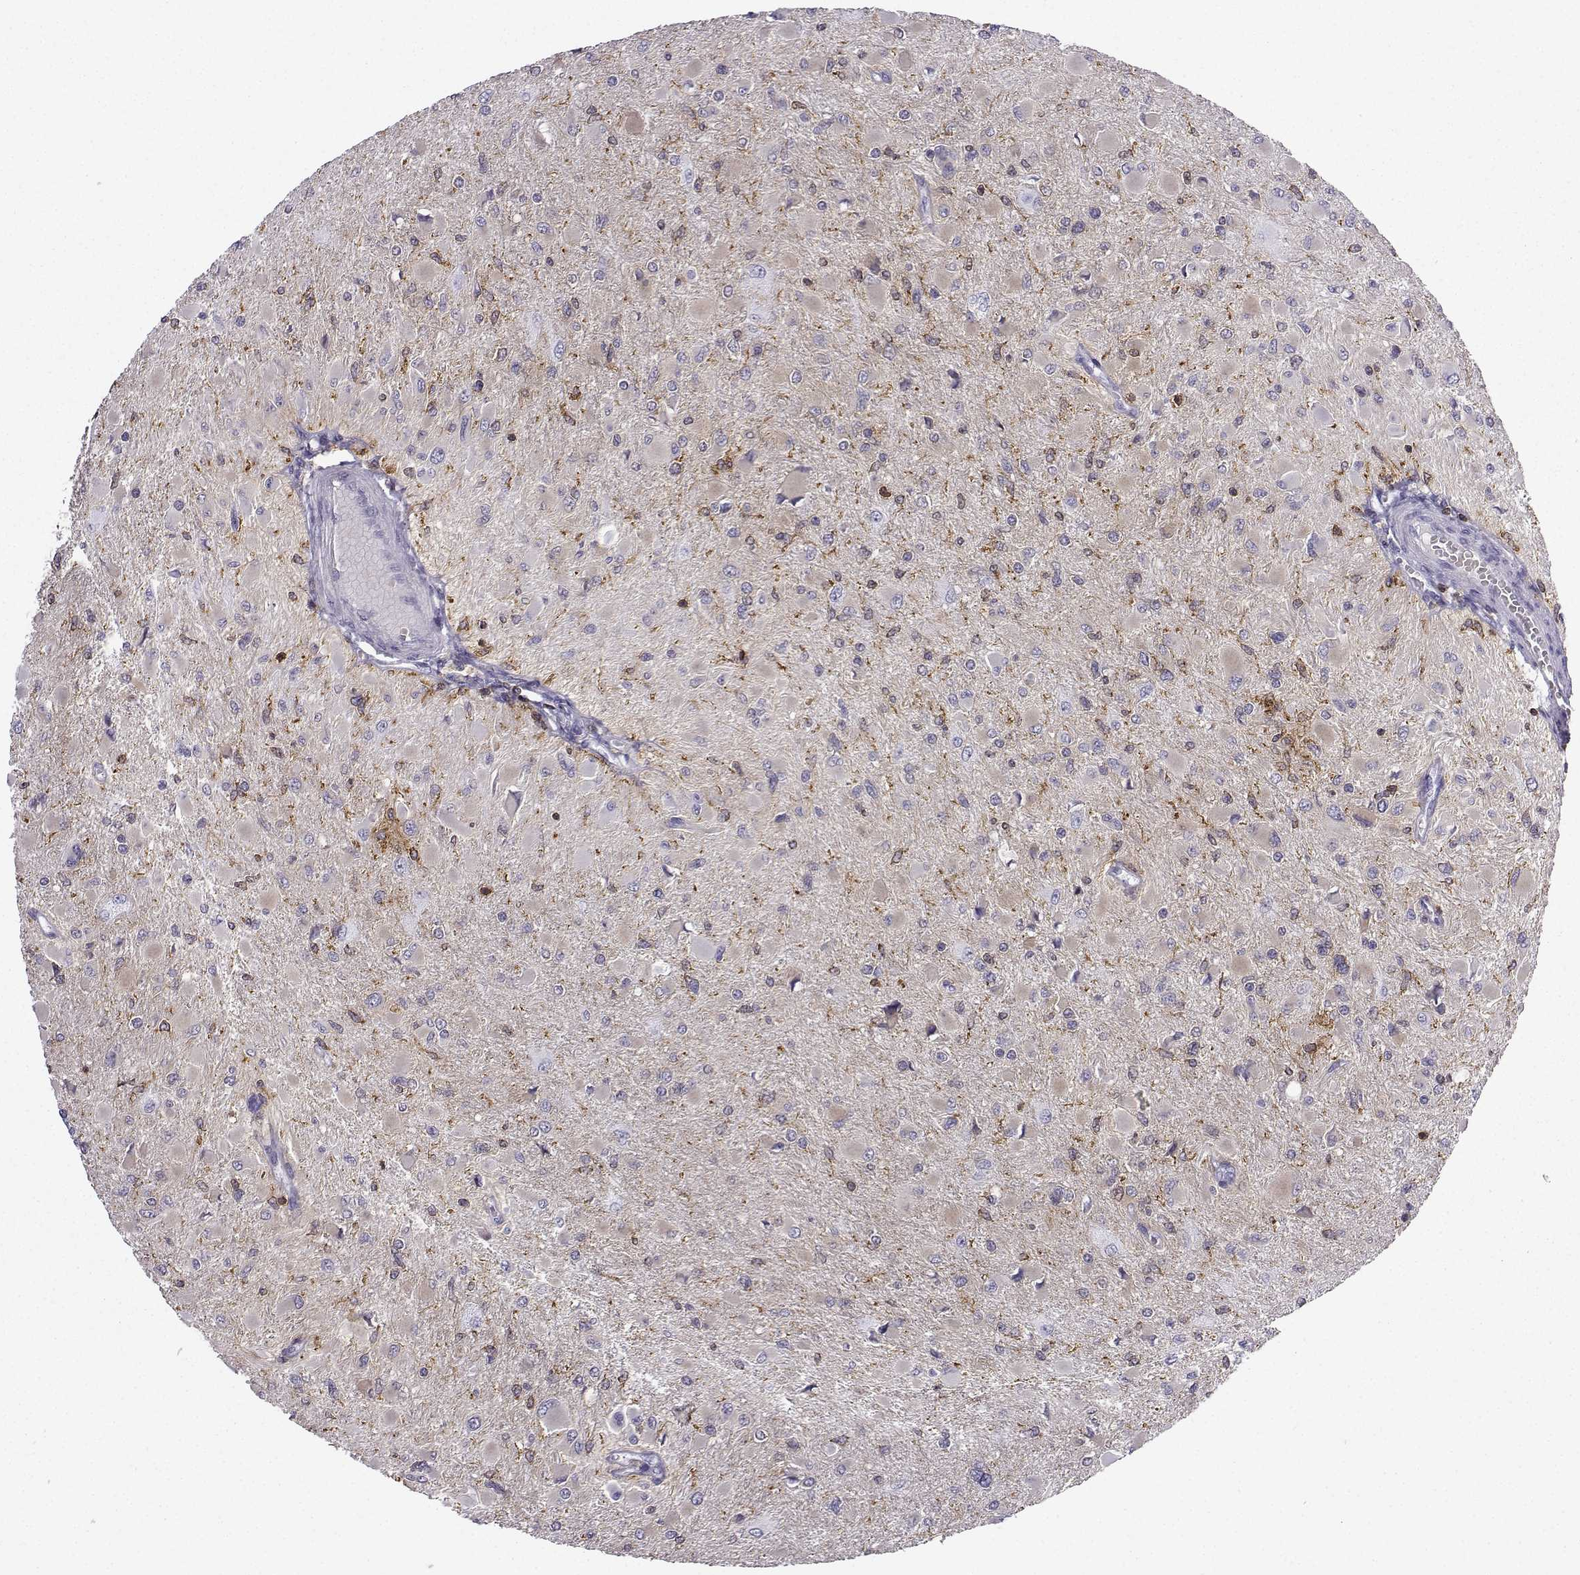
{"staining": {"intensity": "negative", "quantity": "none", "location": "none"}, "tissue": "glioma", "cell_type": "Tumor cells", "image_type": "cancer", "snomed": [{"axis": "morphology", "description": "Glioma, malignant, High grade"}, {"axis": "topography", "description": "Cerebral cortex"}], "caption": "High magnification brightfield microscopy of malignant high-grade glioma stained with DAB (3,3'-diaminobenzidine) (brown) and counterstained with hematoxylin (blue): tumor cells show no significant expression.", "gene": "DOCK10", "patient": {"sex": "female", "age": 36}}